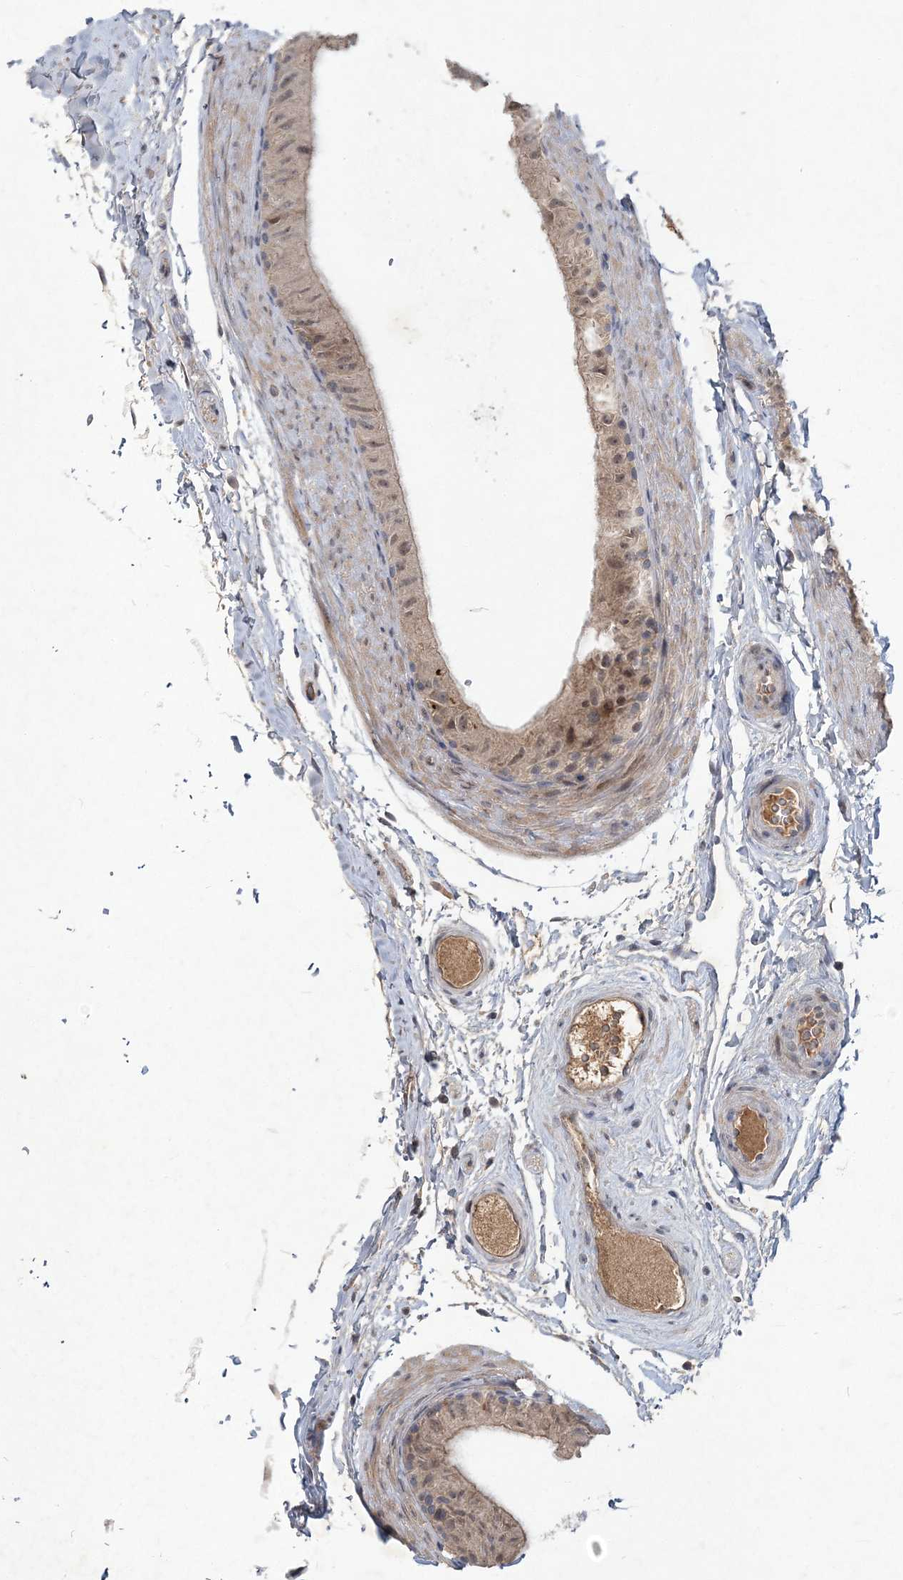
{"staining": {"intensity": "weak", "quantity": ">75%", "location": "cytoplasmic/membranous"}, "tissue": "epididymis", "cell_type": "Glandular cells", "image_type": "normal", "snomed": [{"axis": "morphology", "description": "Normal tissue, NOS"}, {"axis": "topography", "description": "Epididymis"}], "caption": "A brown stain shows weak cytoplasmic/membranous staining of a protein in glandular cells of normal human epididymis. The protein is shown in brown color, while the nuclei are stained blue.", "gene": "RNF25", "patient": {"sex": "male", "age": 49}}